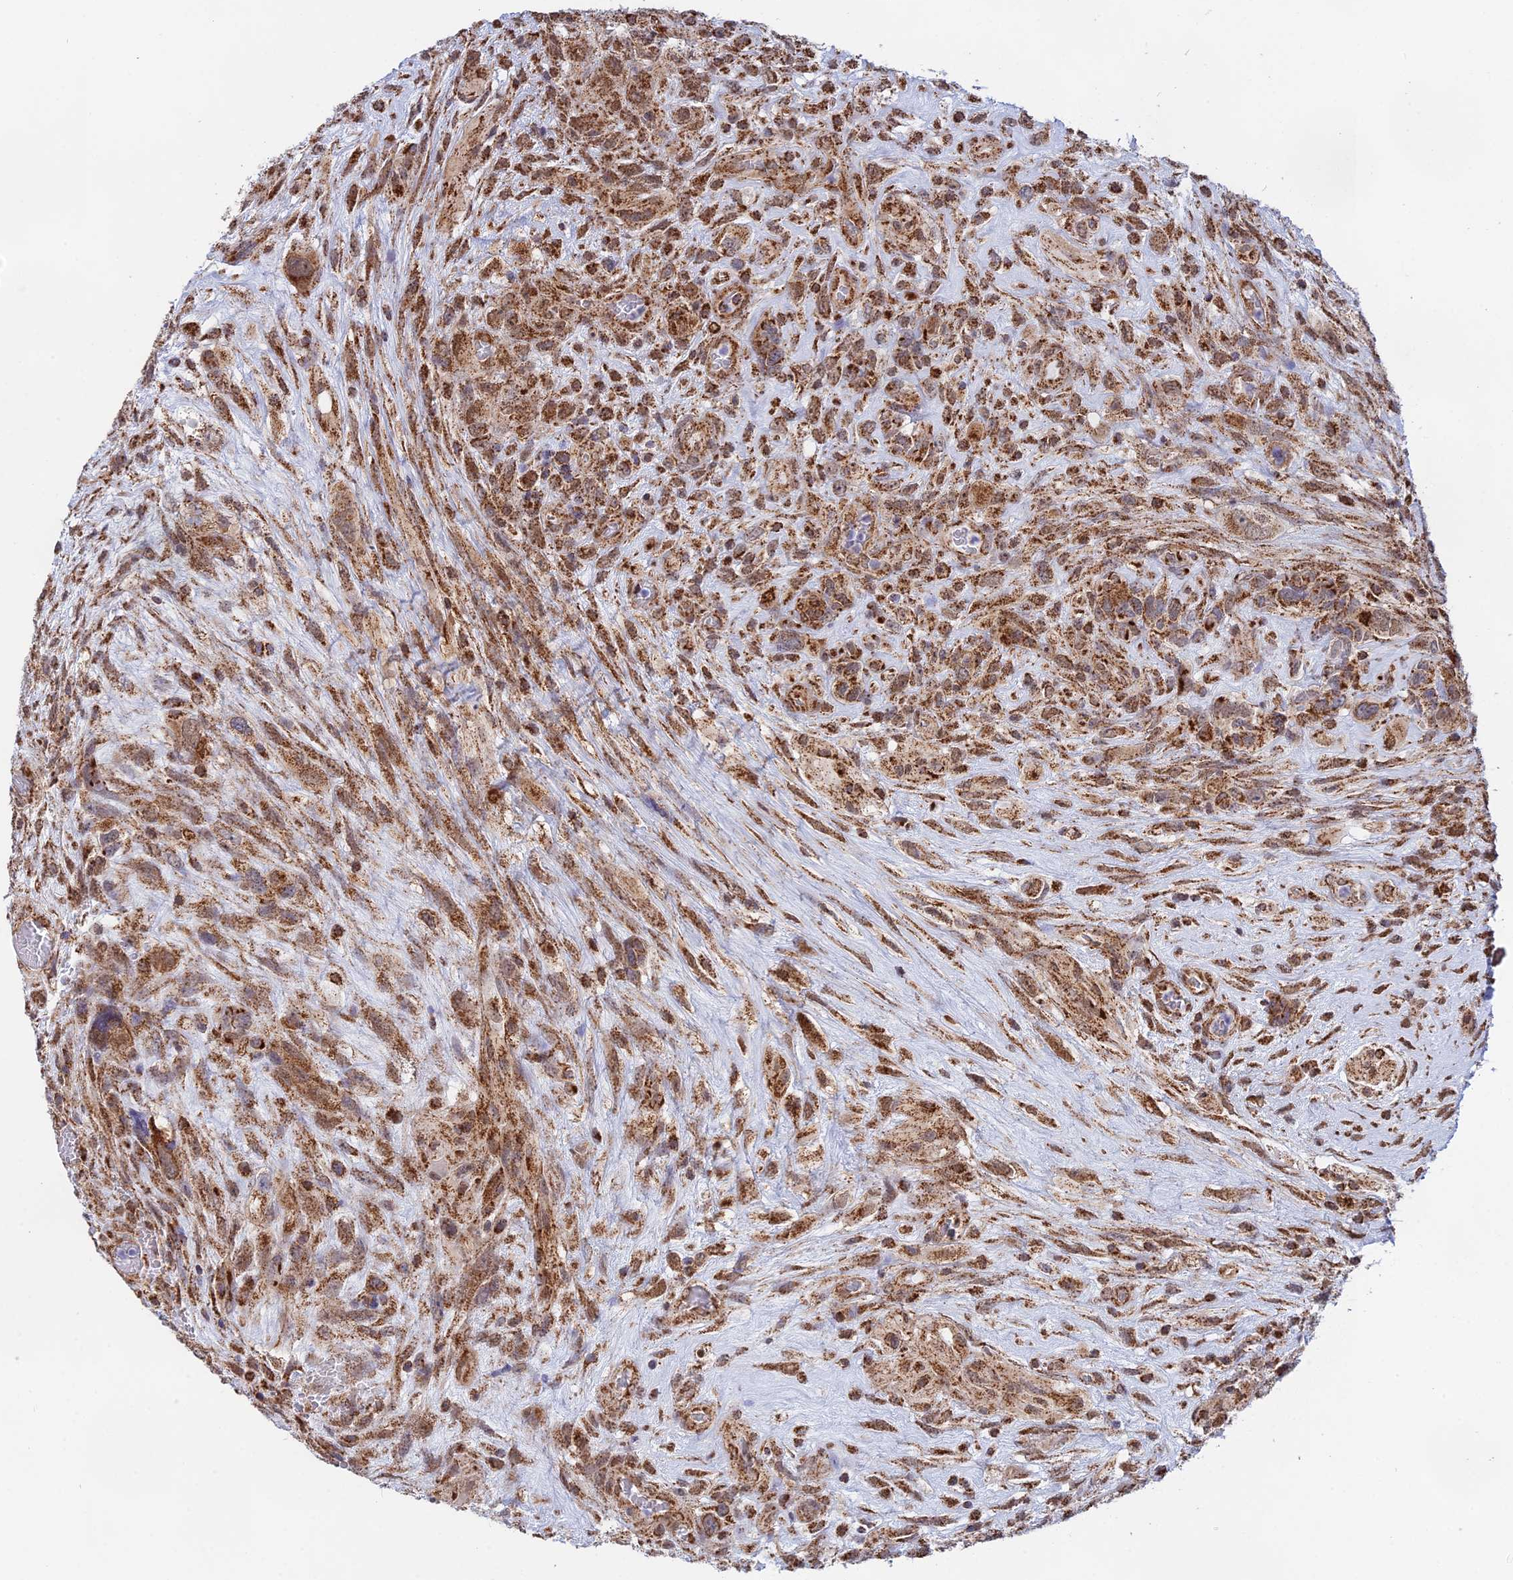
{"staining": {"intensity": "moderate", "quantity": ">75%", "location": "cytoplasmic/membranous"}, "tissue": "glioma", "cell_type": "Tumor cells", "image_type": "cancer", "snomed": [{"axis": "morphology", "description": "Glioma, malignant, High grade"}, {"axis": "topography", "description": "Brain"}], "caption": "Immunohistochemistry (IHC) micrograph of human high-grade glioma (malignant) stained for a protein (brown), which reveals medium levels of moderate cytoplasmic/membranous expression in approximately >75% of tumor cells.", "gene": "CDC16", "patient": {"sex": "male", "age": 61}}